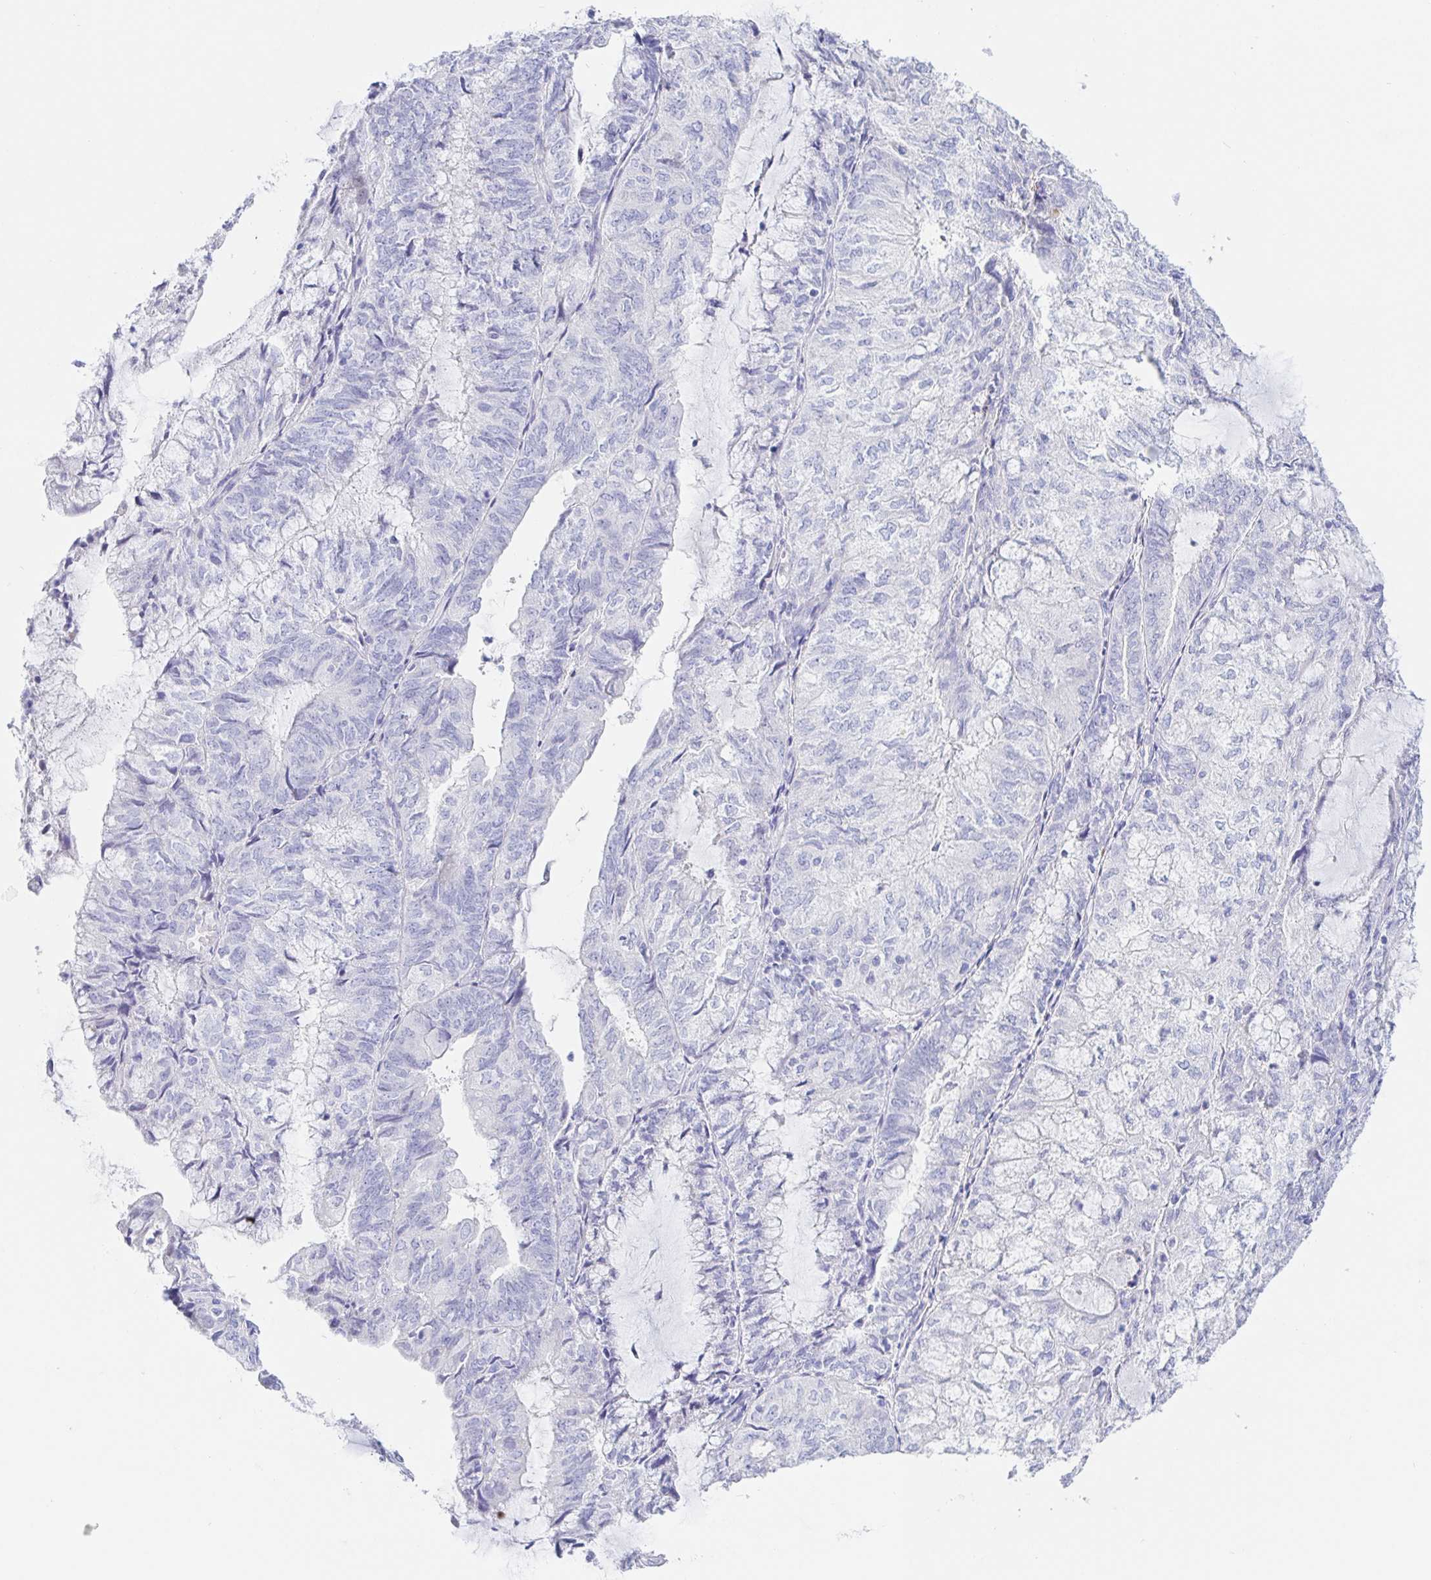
{"staining": {"intensity": "negative", "quantity": "none", "location": "none"}, "tissue": "endometrial cancer", "cell_type": "Tumor cells", "image_type": "cancer", "snomed": [{"axis": "morphology", "description": "Adenocarcinoma, NOS"}, {"axis": "topography", "description": "Endometrium"}], "caption": "The micrograph shows no staining of tumor cells in adenocarcinoma (endometrial). The staining is performed using DAB brown chromogen with nuclei counter-stained in using hematoxylin.", "gene": "KCNH6", "patient": {"sex": "female", "age": 81}}